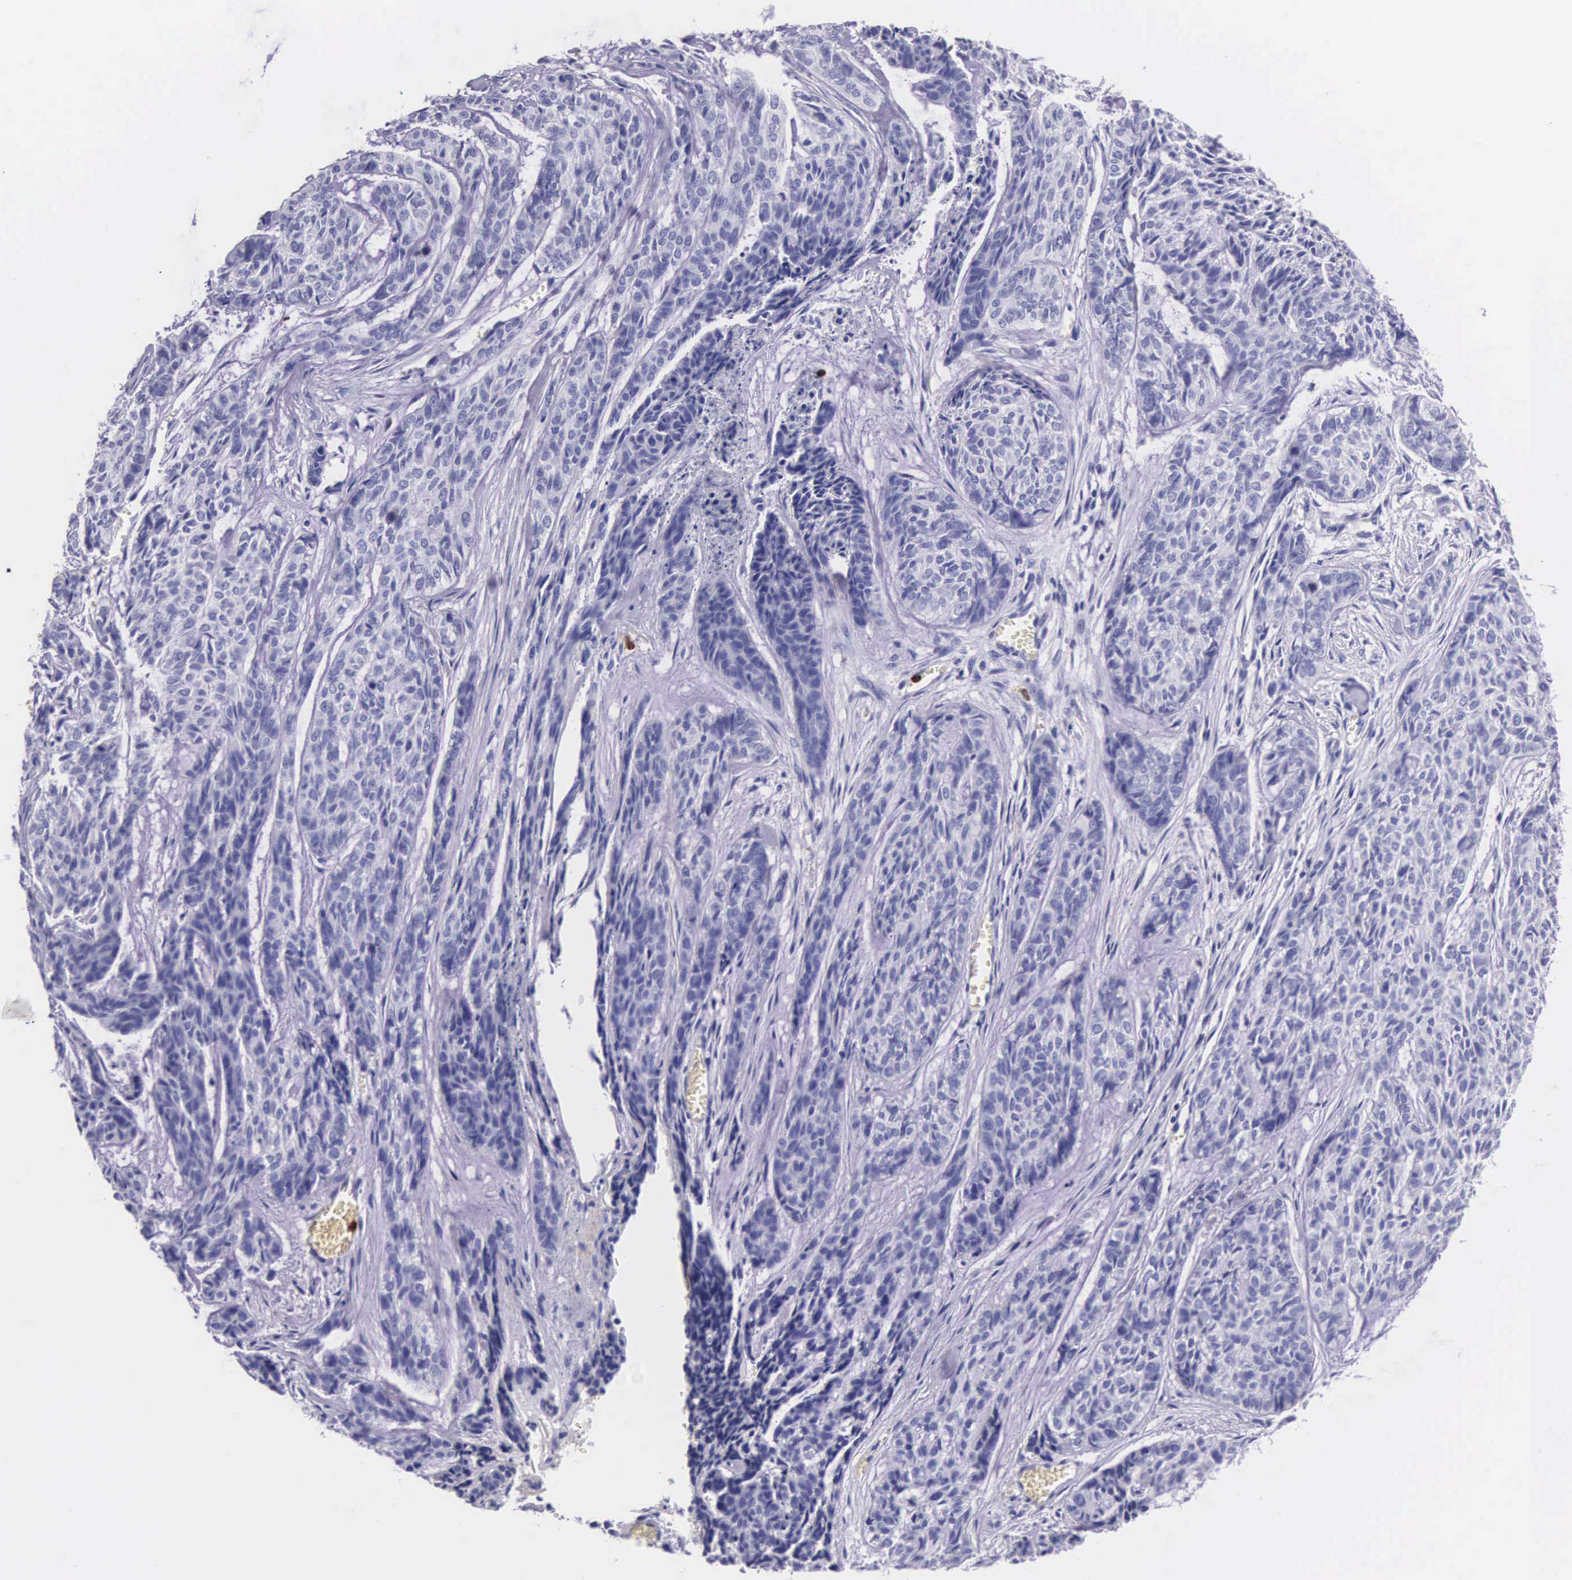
{"staining": {"intensity": "negative", "quantity": "none", "location": "none"}, "tissue": "skin cancer", "cell_type": "Tumor cells", "image_type": "cancer", "snomed": [{"axis": "morphology", "description": "Normal tissue, NOS"}, {"axis": "morphology", "description": "Basal cell carcinoma"}, {"axis": "topography", "description": "Skin"}], "caption": "Skin cancer (basal cell carcinoma) stained for a protein using IHC exhibits no positivity tumor cells.", "gene": "FCN1", "patient": {"sex": "female", "age": 65}}